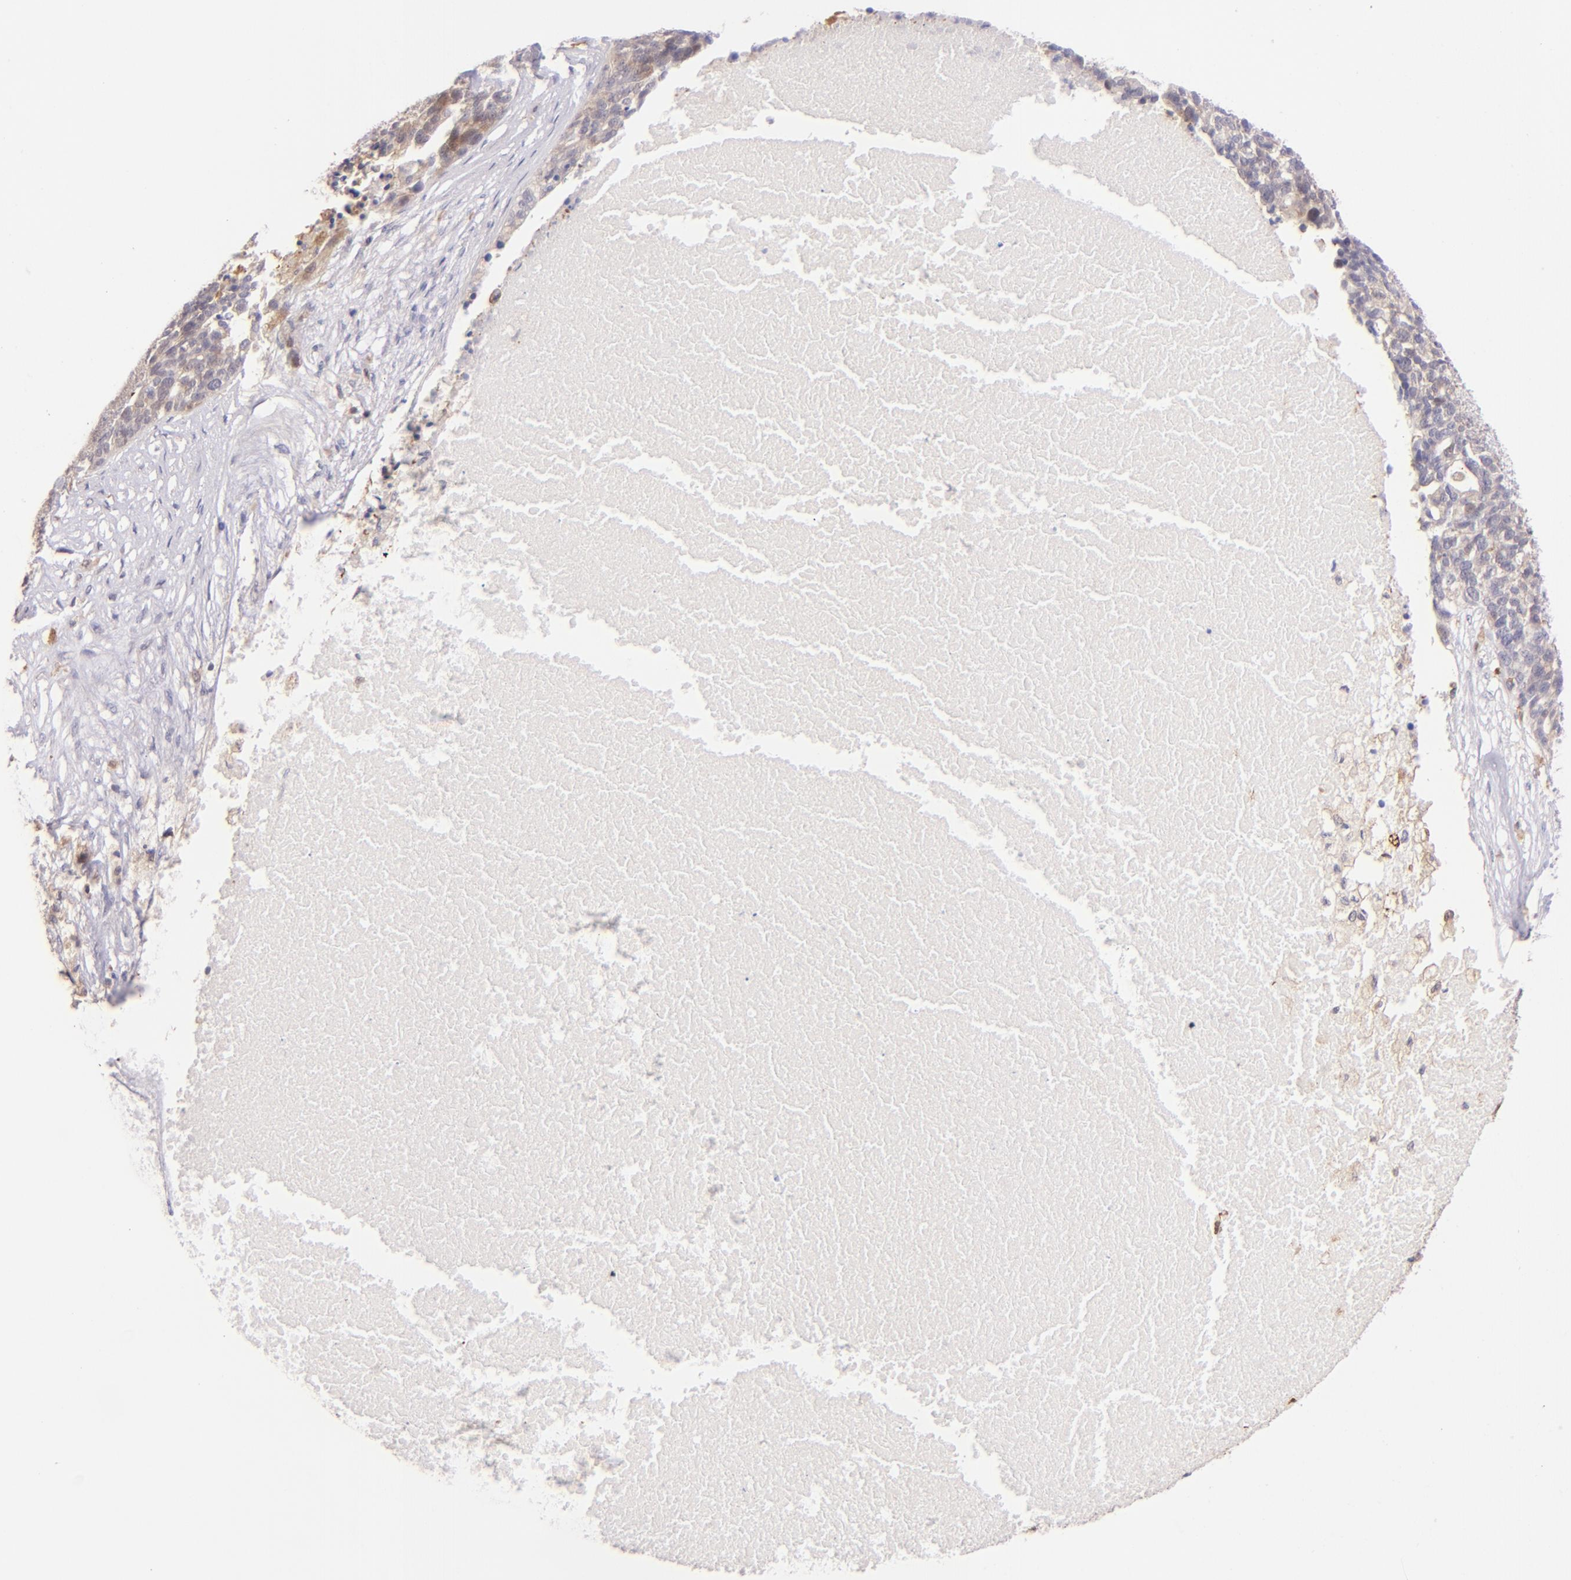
{"staining": {"intensity": "moderate", "quantity": ">75%", "location": "cytoplasmic/membranous"}, "tissue": "ovarian cancer", "cell_type": "Tumor cells", "image_type": "cancer", "snomed": [{"axis": "morphology", "description": "Cystadenocarcinoma, serous, NOS"}, {"axis": "topography", "description": "Ovary"}], "caption": "Immunohistochemical staining of human ovarian cancer exhibits medium levels of moderate cytoplasmic/membranous positivity in about >75% of tumor cells. The staining was performed using DAB to visualize the protein expression in brown, while the nuclei were stained in blue with hematoxylin (Magnification: 20x).", "gene": "BTK", "patient": {"sex": "female", "age": 59}}